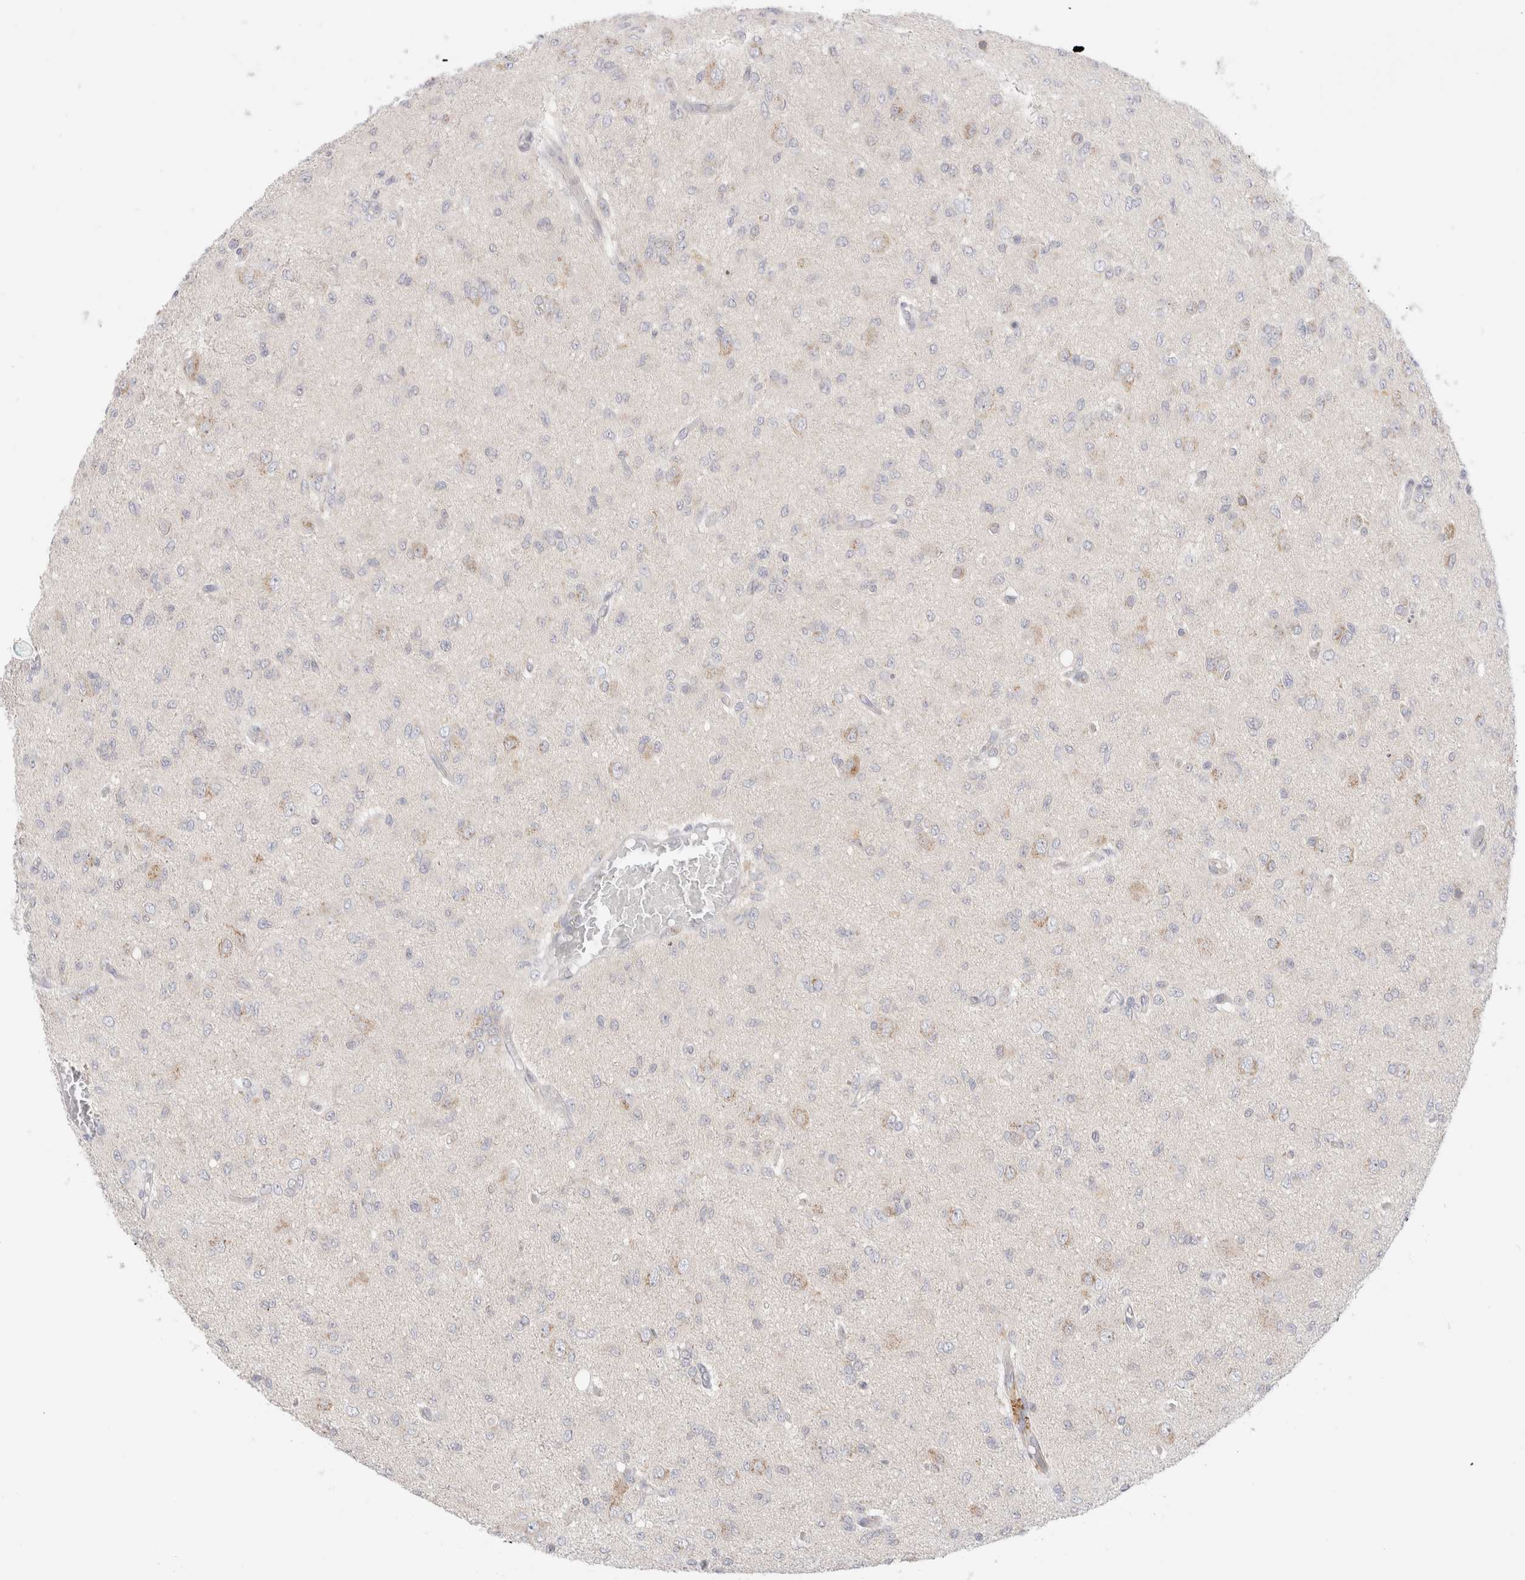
{"staining": {"intensity": "weak", "quantity": "<25%", "location": "cytoplasmic/membranous"}, "tissue": "glioma", "cell_type": "Tumor cells", "image_type": "cancer", "snomed": [{"axis": "morphology", "description": "Glioma, malignant, High grade"}, {"axis": "topography", "description": "Brain"}], "caption": "Immunohistochemistry (IHC) micrograph of neoplastic tissue: human malignant glioma (high-grade) stained with DAB (3,3'-diaminobenzidine) demonstrates no significant protein expression in tumor cells. (Brightfield microscopy of DAB (3,3'-diaminobenzidine) IHC at high magnification).", "gene": "EFCAB13", "patient": {"sex": "female", "age": 59}}